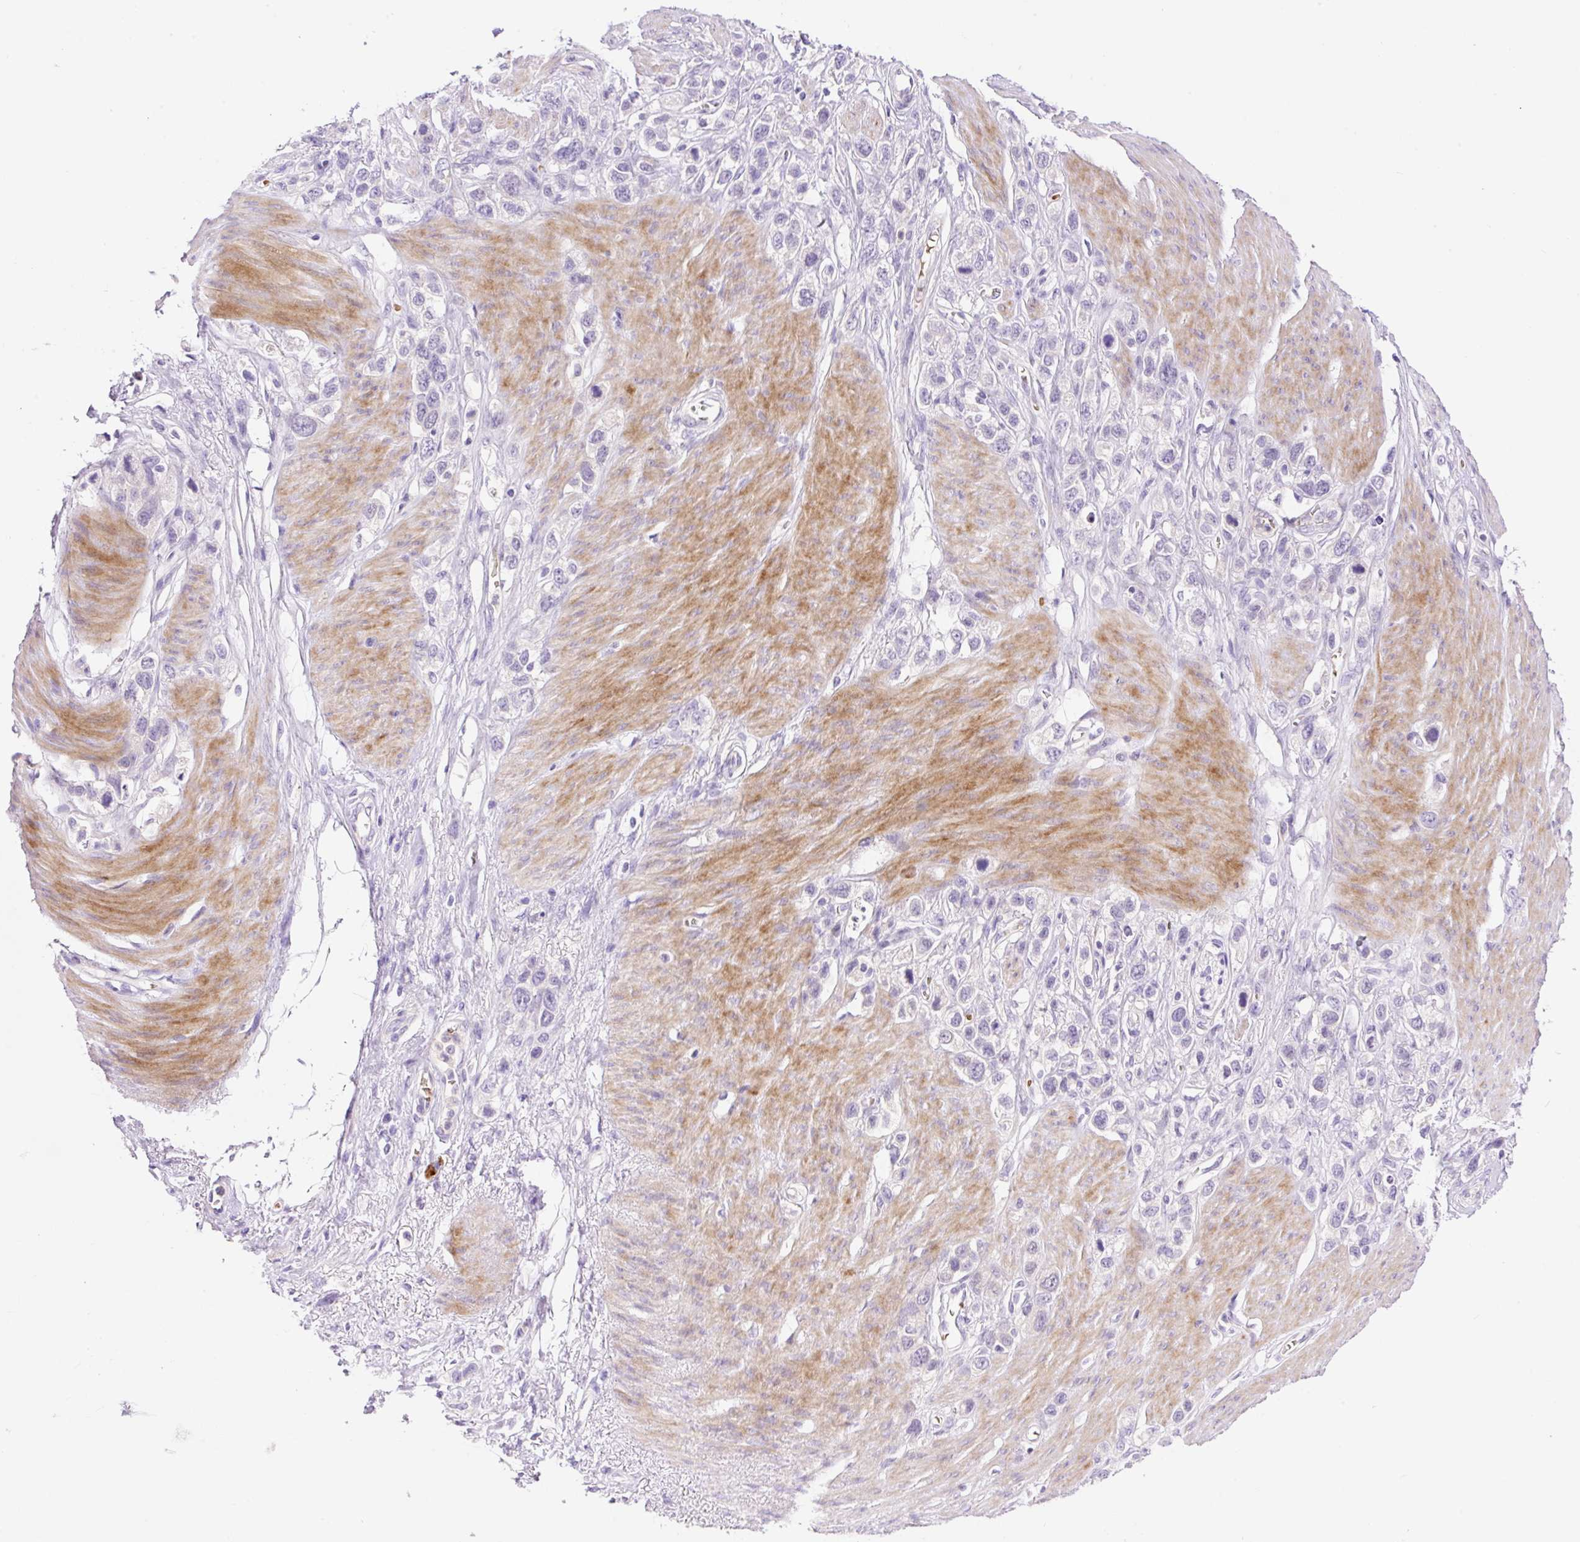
{"staining": {"intensity": "negative", "quantity": "none", "location": "none"}, "tissue": "stomach cancer", "cell_type": "Tumor cells", "image_type": "cancer", "snomed": [{"axis": "morphology", "description": "Adenocarcinoma, NOS"}, {"axis": "topography", "description": "Stomach"}], "caption": "Protein analysis of stomach adenocarcinoma shows no significant staining in tumor cells.", "gene": "LHFPL5", "patient": {"sex": "female", "age": 65}}